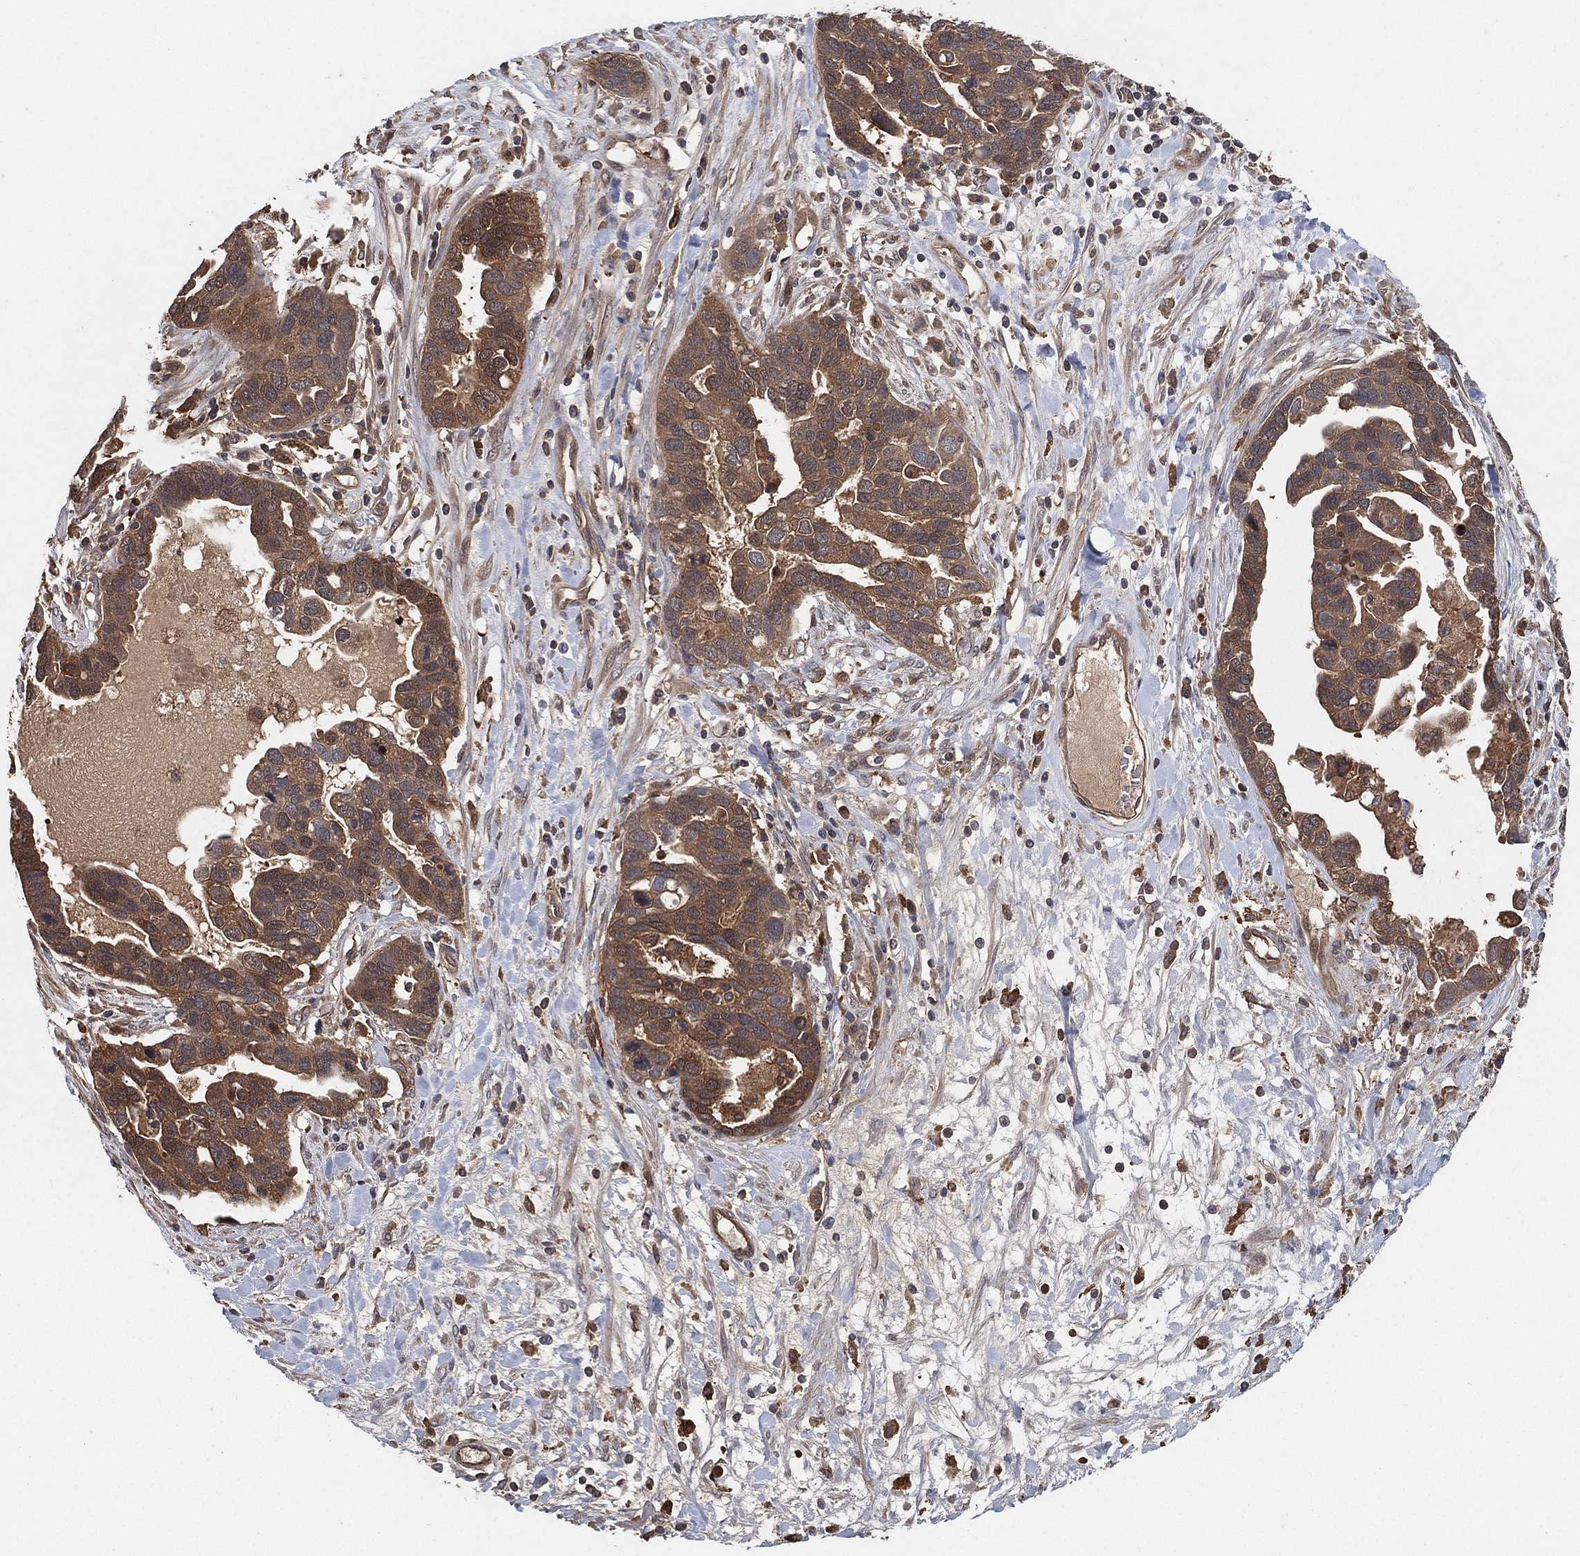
{"staining": {"intensity": "moderate", "quantity": ">75%", "location": "cytoplasmic/membranous"}, "tissue": "ovarian cancer", "cell_type": "Tumor cells", "image_type": "cancer", "snomed": [{"axis": "morphology", "description": "Cystadenocarcinoma, serous, NOS"}, {"axis": "topography", "description": "Ovary"}], "caption": "Immunohistochemistry (IHC) of human serous cystadenocarcinoma (ovarian) displays medium levels of moderate cytoplasmic/membranous positivity in approximately >75% of tumor cells.", "gene": "PSMG4", "patient": {"sex": "female", "age": 54}}